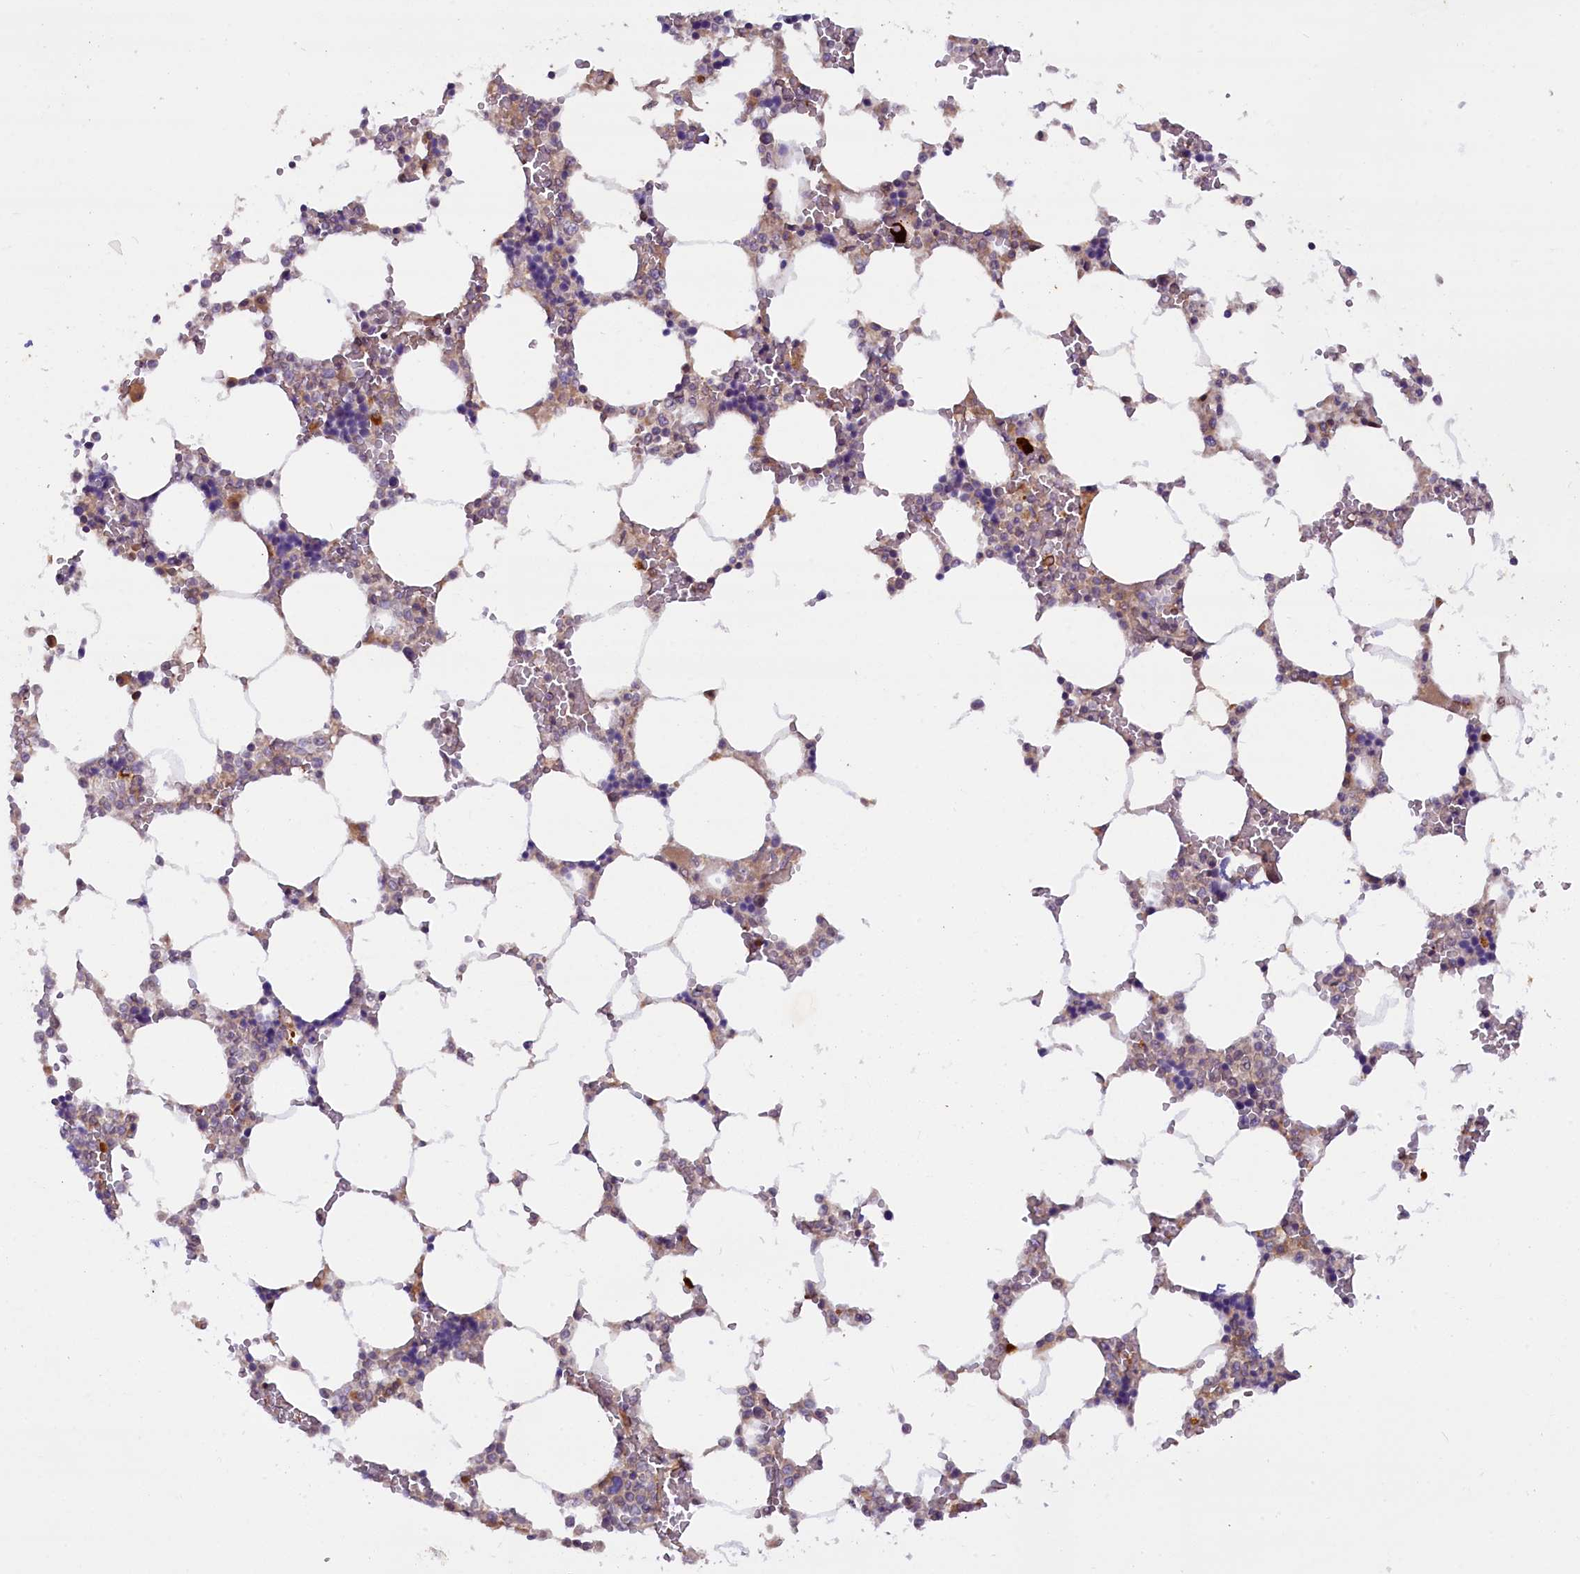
{"staining": {"intensity": "moderate", "quantity": "<25%", "location": "cytoplasmic/membranous,nuclear"}, "tissue": "bone marrow", "cell_type": "Hematopoietic cells", "image_type": "normal", "snomed": [{"axis": "morphology", "description": "Normal tissue, NOS"}, {"axis": "topography", "description": "Bone marrow"}], "caption": "Hematopoietic cells display low levels of moderate cytoplasmic/membranous,nuclear staining in about <25% of cells in unremarkable human bone marrow. Nuclei are stained in blue.", "gene": "CCDC9B", "patient": {"sex": "male", "age": 64}}